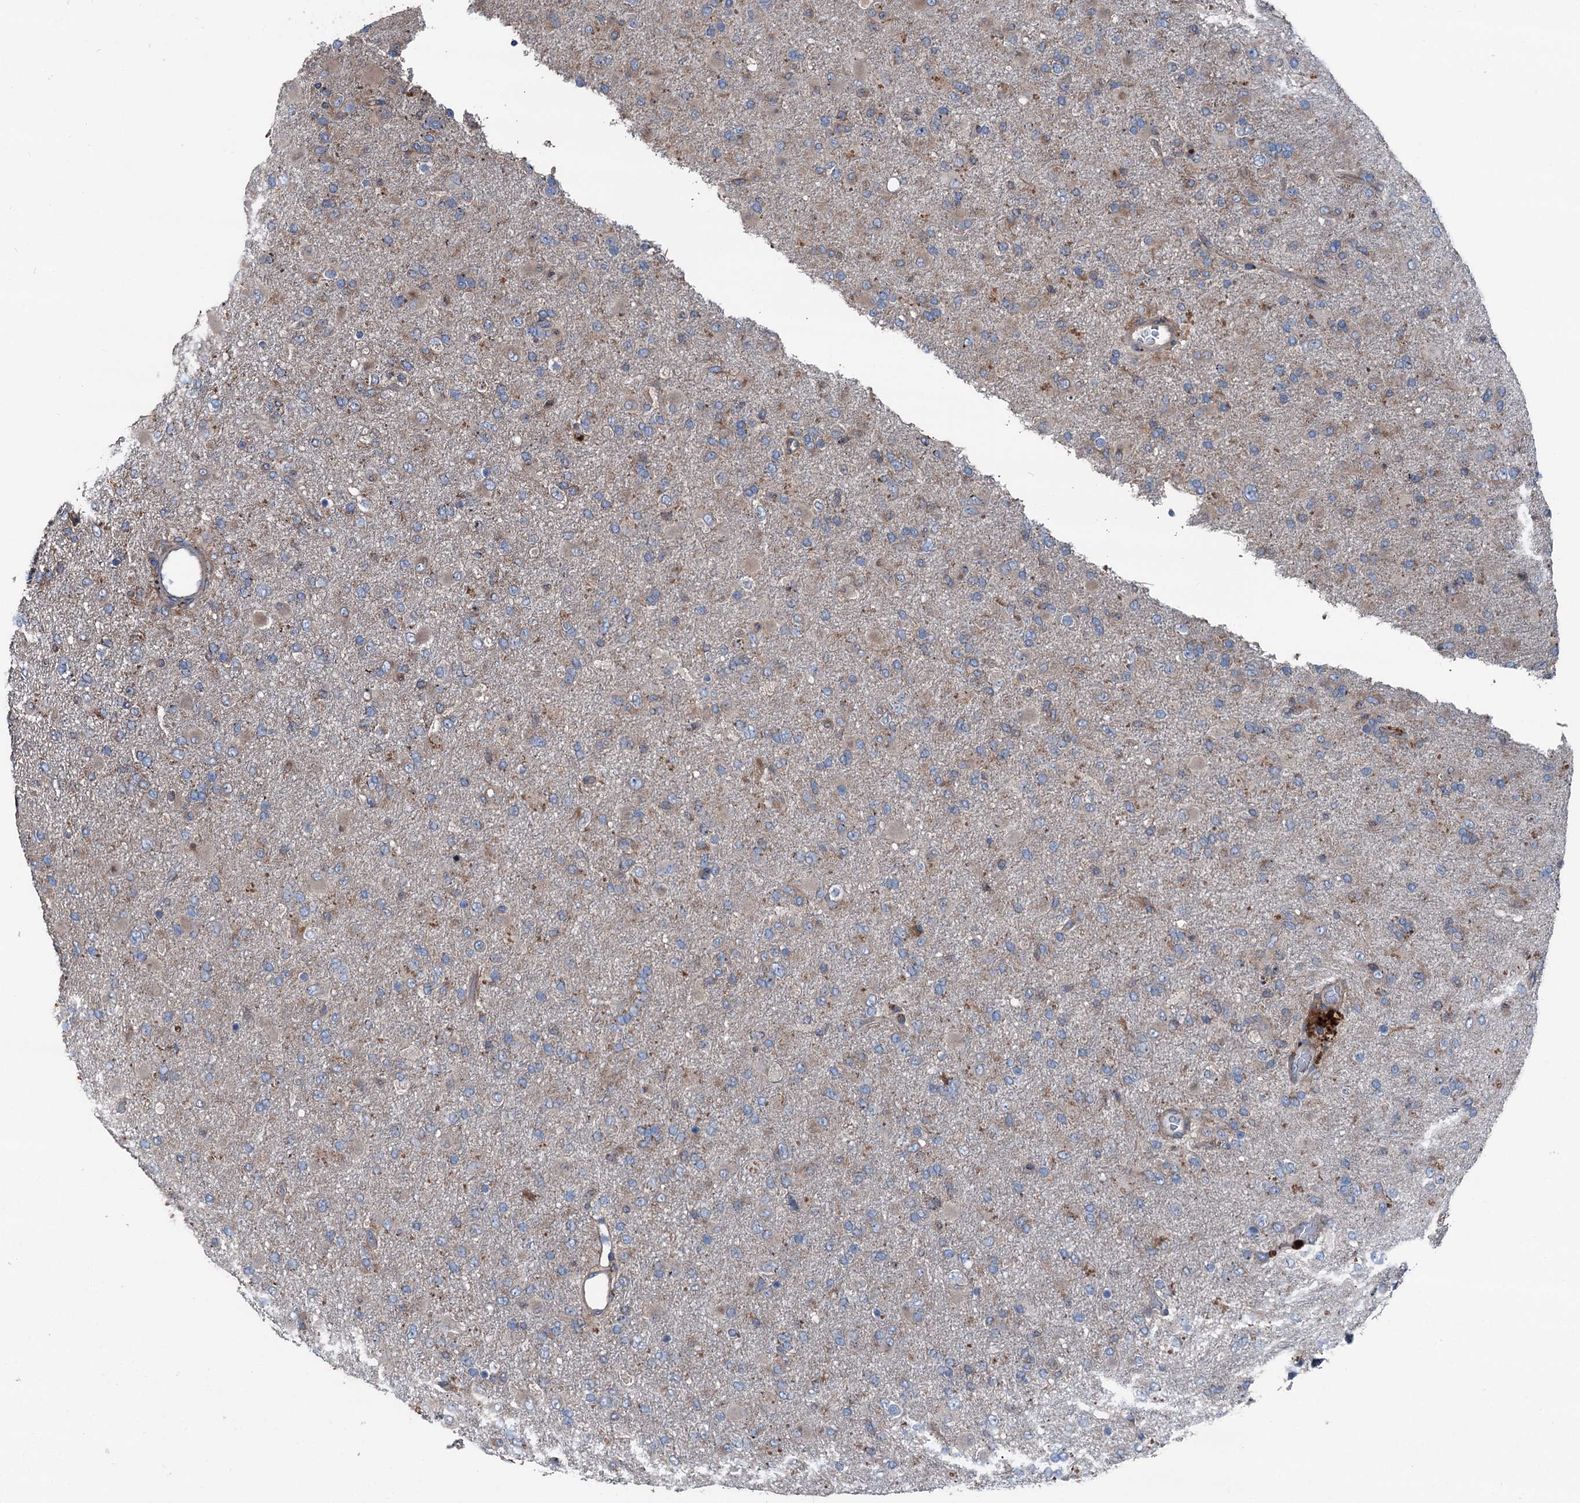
{"staining": {"intensity": "weak", "quantity": "25%-75%", "location": "cytoplasmic/membranous"}, "tissue": "glioma", "cell_type": "Tumor cells", "image_type": "cancer", "snomed": [{"axis": "morphology", "description": "Glioma, malignant, Low grade"}, {"axis": "topography", "description": "Brain"}], "caption": "The image shows immunohistochemical staining of malignant low-grade glioma. There is weak cytoplasmic/membranous staining is identified in approximately 25%-75% of tumor cells. (DAB = brown stain, brightfield microscopy at high magnification).", "gene": "RUFY1", "patient": {"sex": "male", "age": 65}}